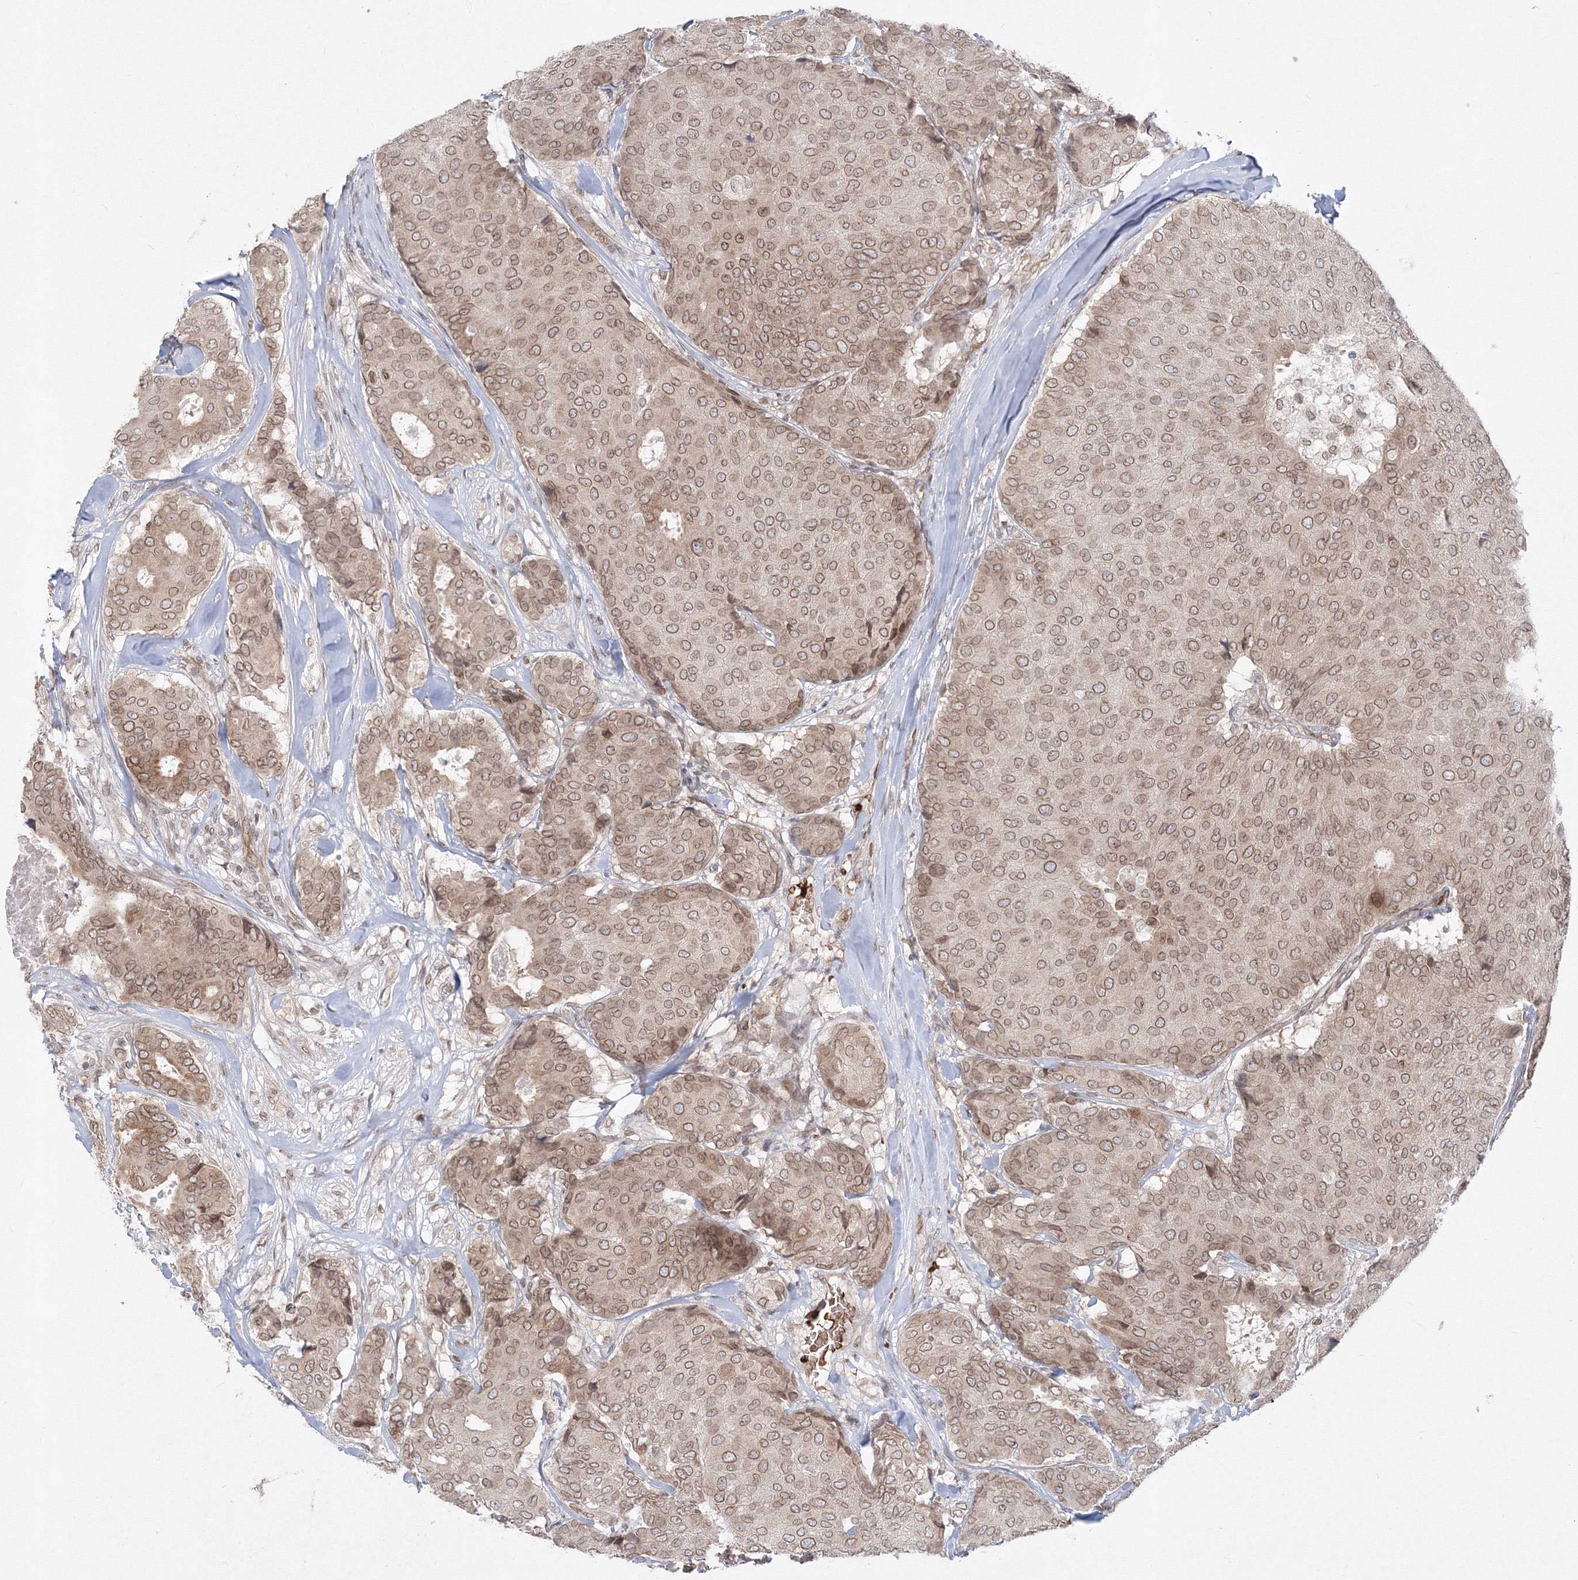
{"staining": {"intensity": "moderate", "quantity": ">75%", "location": "cytoplasmic/membranous,nuclear"}, "tissue": "breast cancer", "cell_type": "Tumor cells", "image_type": "cancer", "snomed": [{"axis": "morphology", "description": "Duct carcinoma"}, {"axis": "topography", "description": "Breast"}], "caption": "Brown immunohistochemical staining in human breast cancer exhibits moderate cytoplasmic/membranous and nuclear staining in about >75% of tumor cells.", "gene": "DNAJB2", "patient": {"sex": "female", "age": 75}}